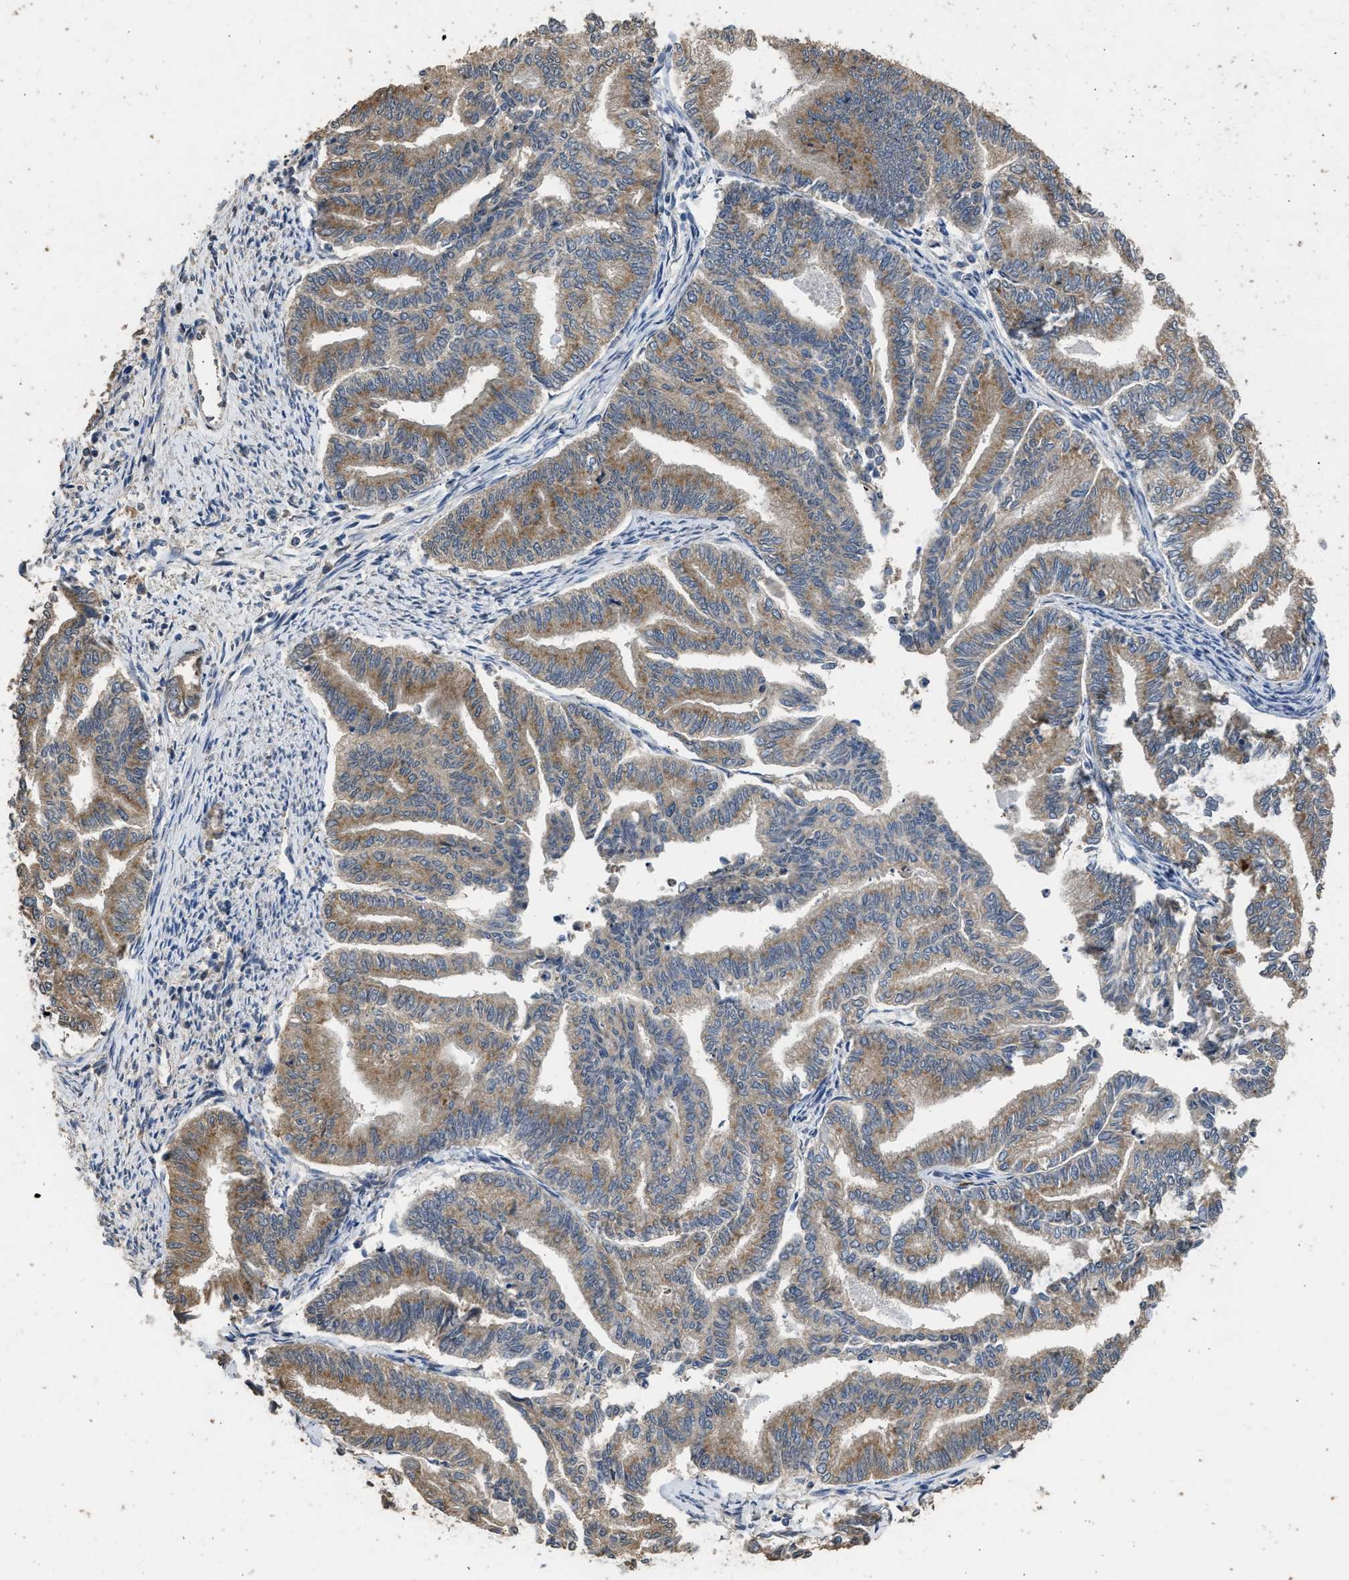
{"staining": {"intensity": "moderate", "quantity": ">75%", "location": "cytoplasmic/membranous"}, "tissue": "endometrial cancer", "cell_type": "Tumor cells", "image_type": "cancer", "snomed": [{"axis": "morphology", "description": "Adenocarcinoma, NOS"}, {"axis": "topography", "description": "Endometrium"}], "caption": "Immunohistochemistry of human endometrial cancer displays medium levels of moderate cytoplasmic/membranous positivity in about >75% of tumor cells.", "gene": "SPINT2", "patient": {"sex": "female", "age": 79}}